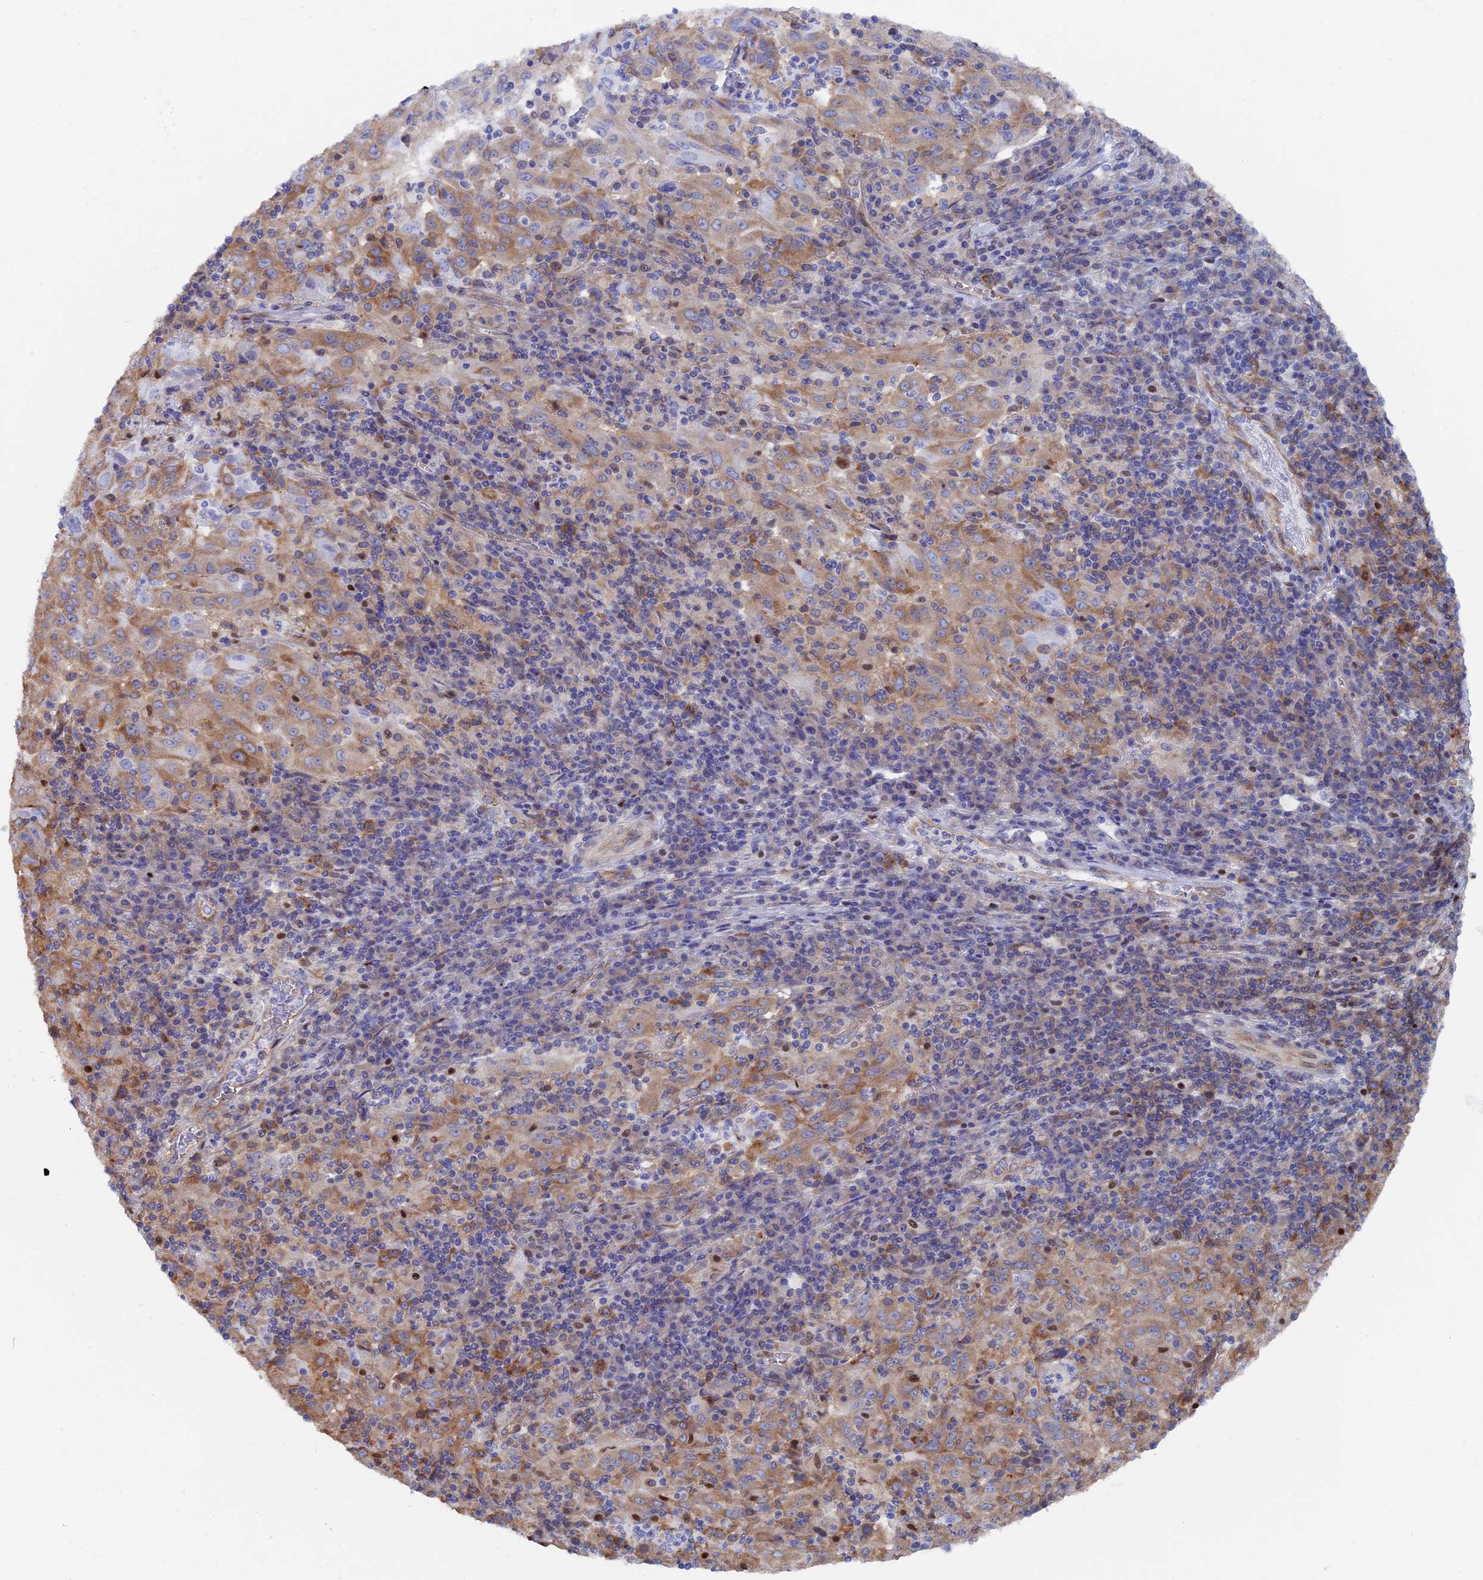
{"staining": {"intensity": "moderate", "quantity": ">75%", "location": "cytoplasmic/membranous"}, "tissue": "pancreatic cancer", "cell_type": "Tumor cells", "image_type": "cancer", "snomed": [{"axis": "morphology", "description": "Adenocarcinoma, NOS"}, {"axis": "topography", "description": "Pancreas"}], "caption": "Immunohistochemical staining of pancreatic cancer (adenocarcinoma) reveals medium levels of moderate cytoplasmic/membranous protein staining in about >75% of tumor cells. (brown staining indicates protein expression, while blue staining denotes nuclei).", "gene": "YBX1", "patient": {"sex": "male", "age": 63}}